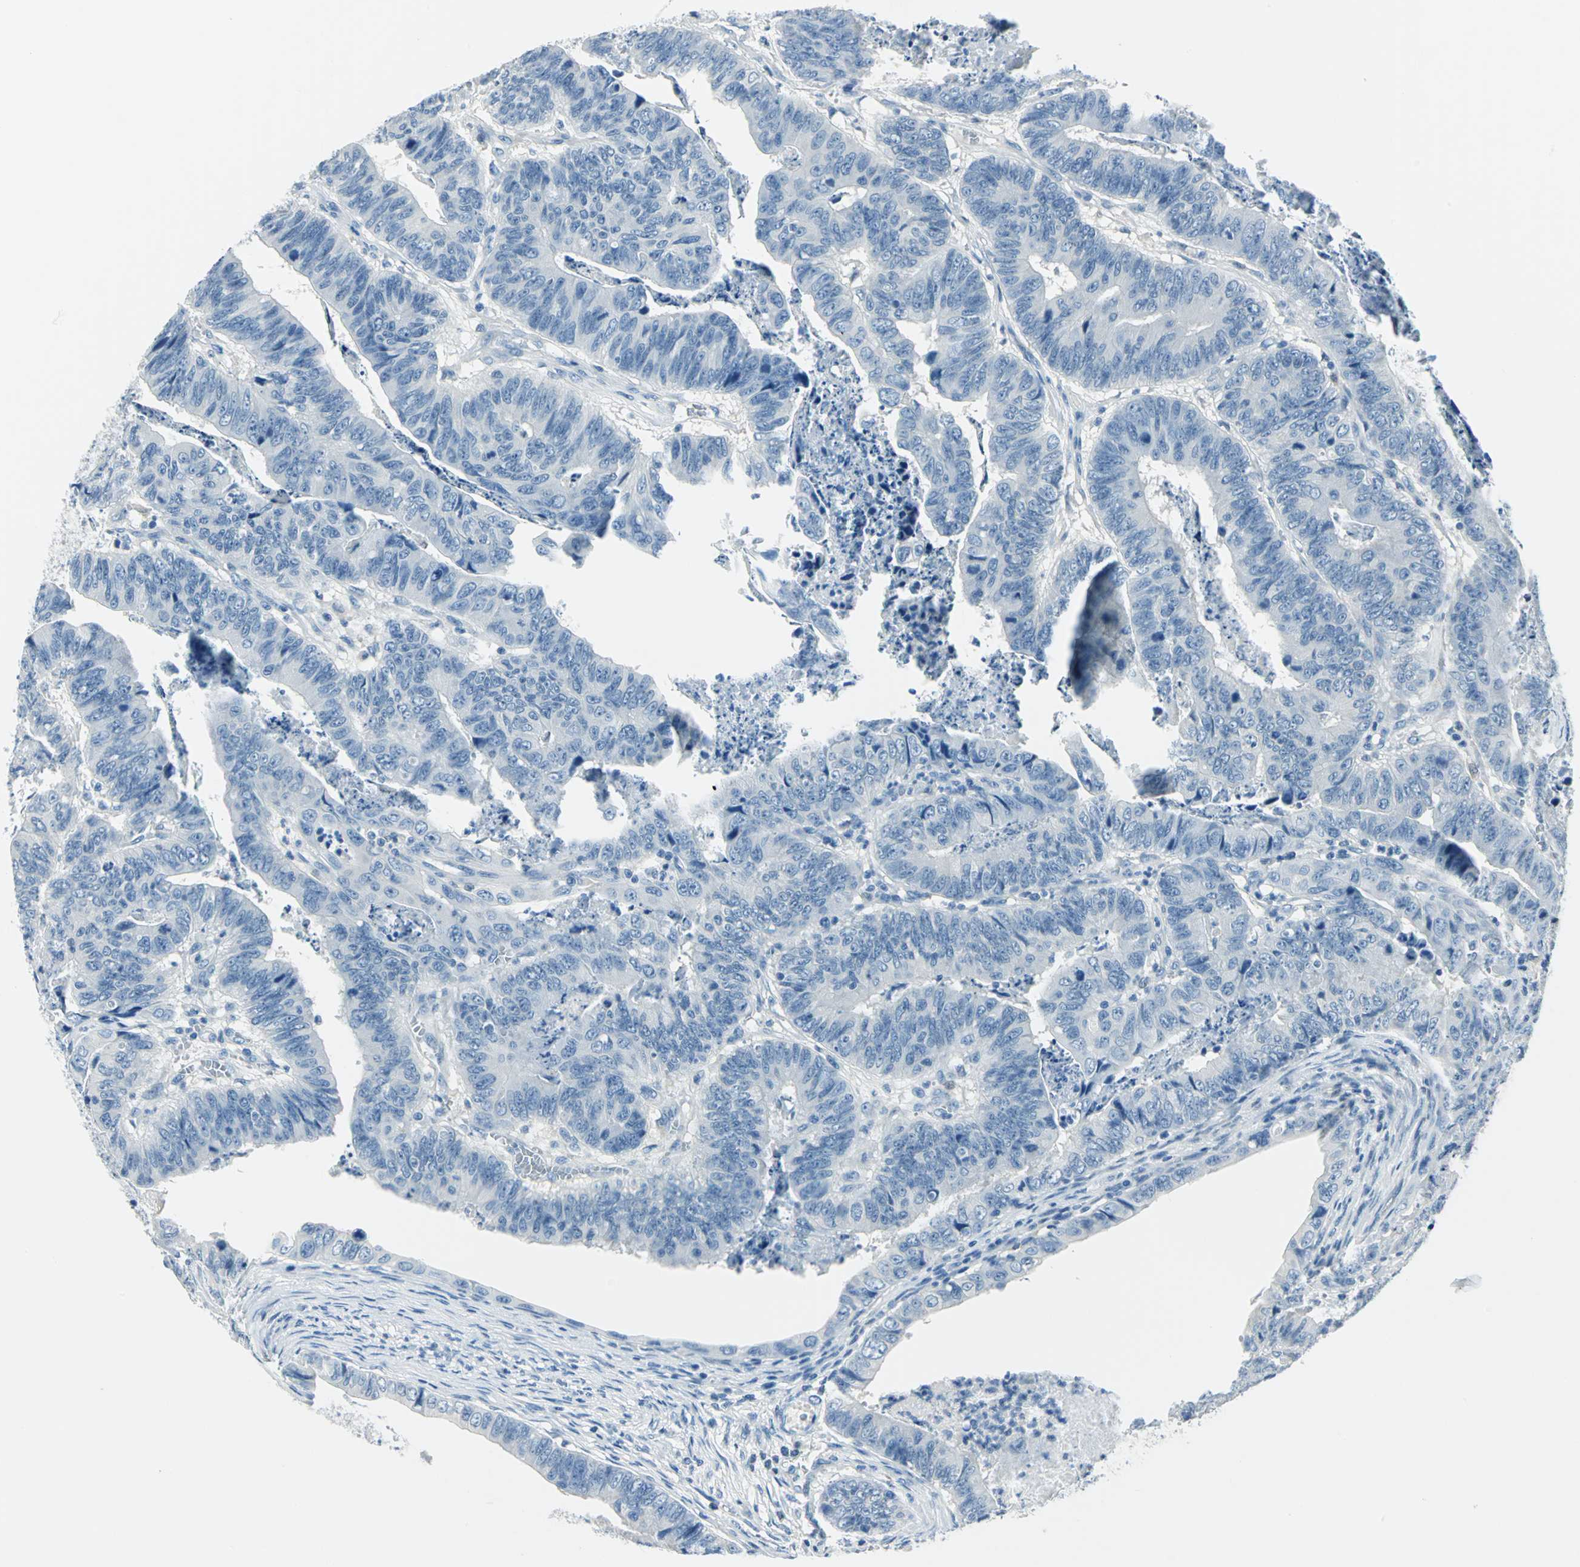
{"staining": {"intensity": "negative", "quantity": "none", "location": "none"}, "tissue": "stomach cancer", "cell_type": "Tumor cells", "image_type": "cancer", "snomed": [{"axis": "morphology", "description": "Adenocarcinoma, NOS"}, {"axis": "topography", "description": "Stomach, lower"}], "caption": "Stomach cancer (adenocarcinoma) was stained to show a protein in brown. There is no significant positivity in tumor cells. The staining was performed using DAB (3,3'-diaminobenzidine) to visualize the protein expression in brown, while the nuclei were stained in blue with hematoxylin (Magnification: 20x).", "gene": "AKR1A1", "patient": {"sex": "male", "age": 77}}